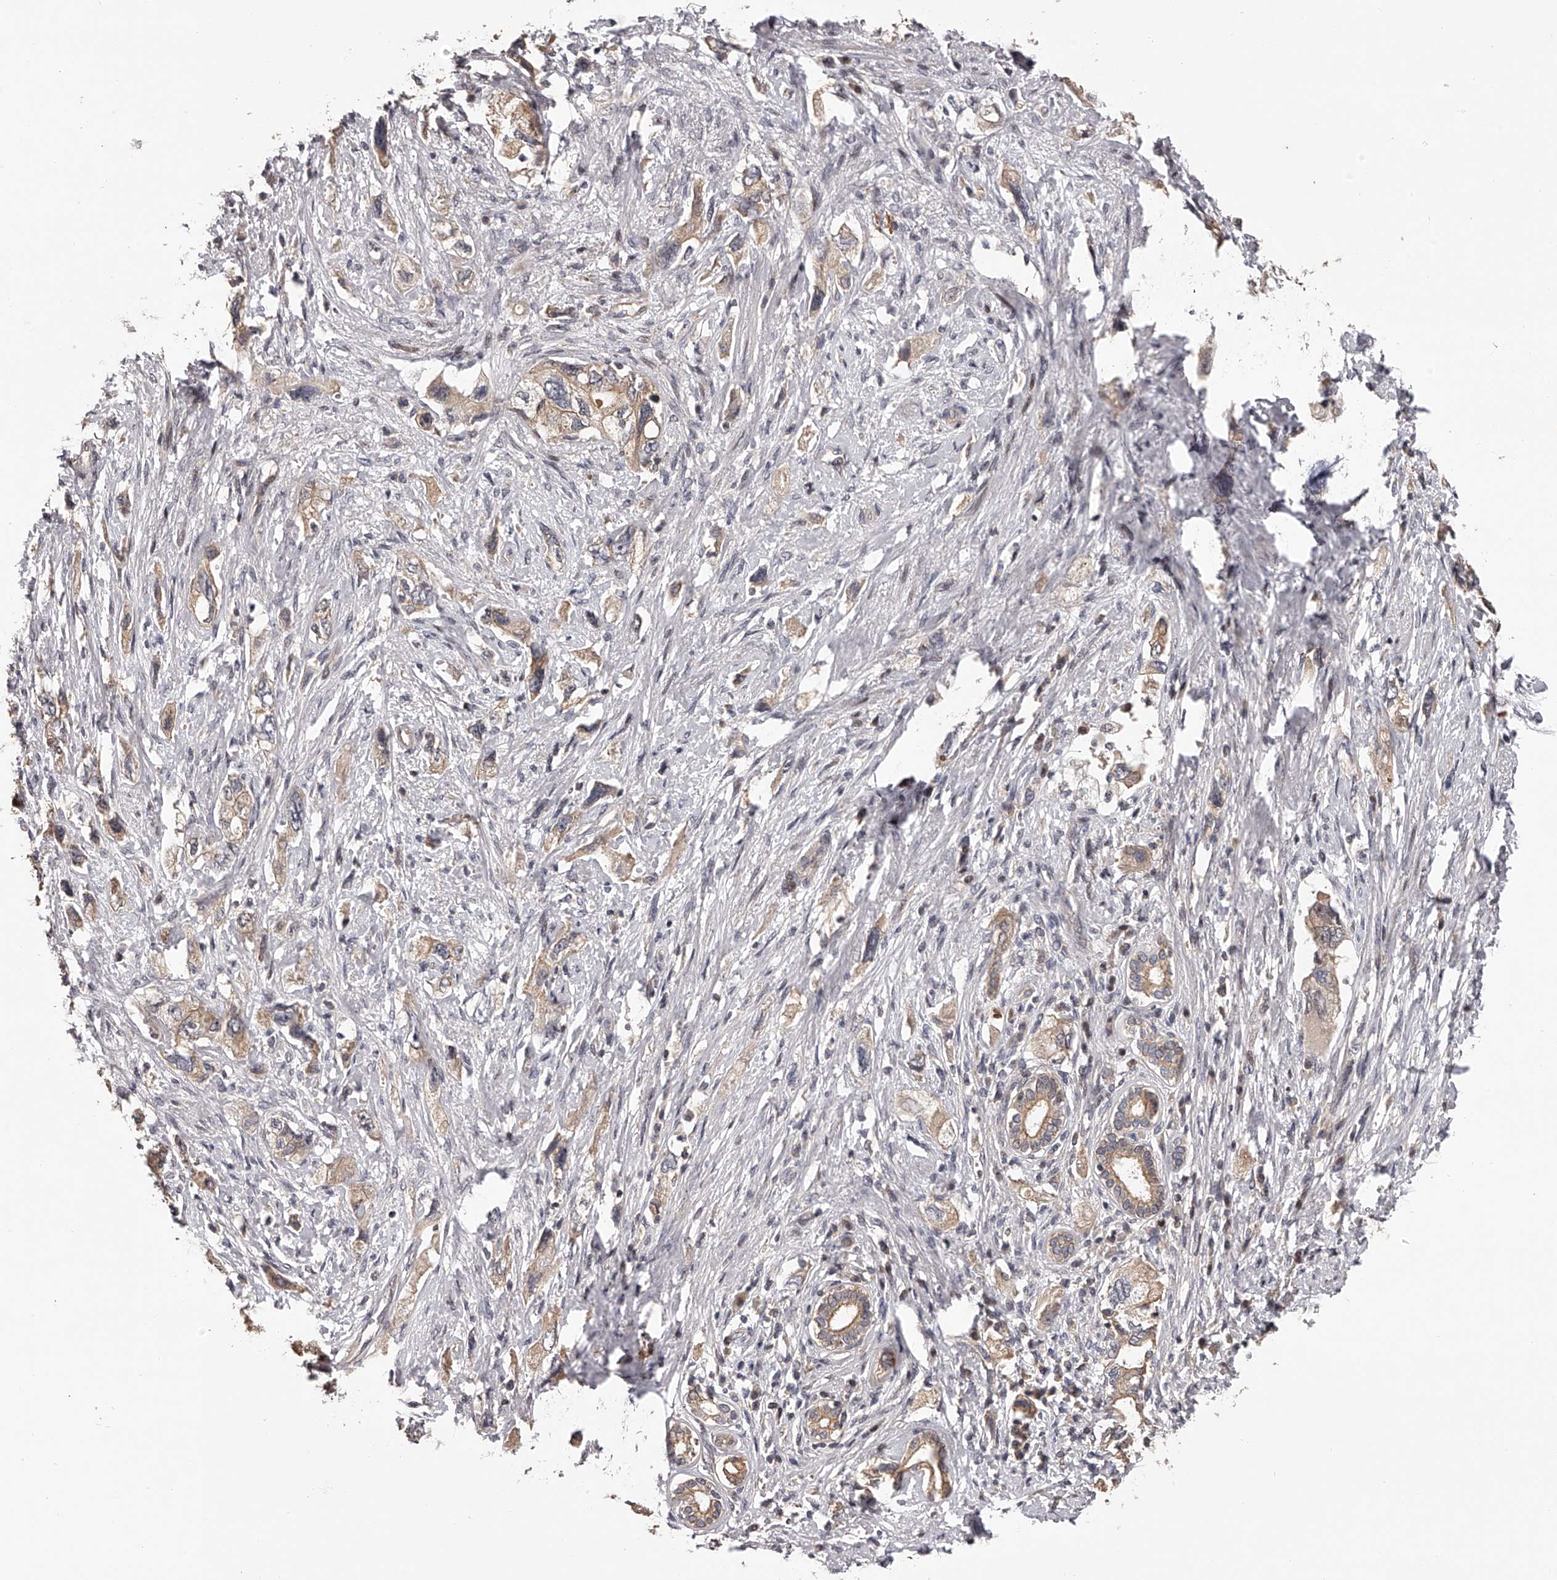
{"staining": {"intensity": "weak", "quantity": ">75%", "location": "cytoplasmic/membranous,nuclear"}, "tissue": "pancreatic cancer", "cell_type": "Tumor cells", "image_type": "cancer", "snomed": [{"axis": "morphology", "description": "Adenocarcinoma, NOS"}, {"axis": "topography", "description": "Pancreas"}], "caption": "This photomicrograph displays immunohistochemistry (IHC) staining of pancreatic adenocarcinoma, with low weak cytoplasmic/membranous and nuclear positivity in about >75% of tumor cells.", "gene": "PFDN2", "patient": {"sex": "female", "age": 73}}